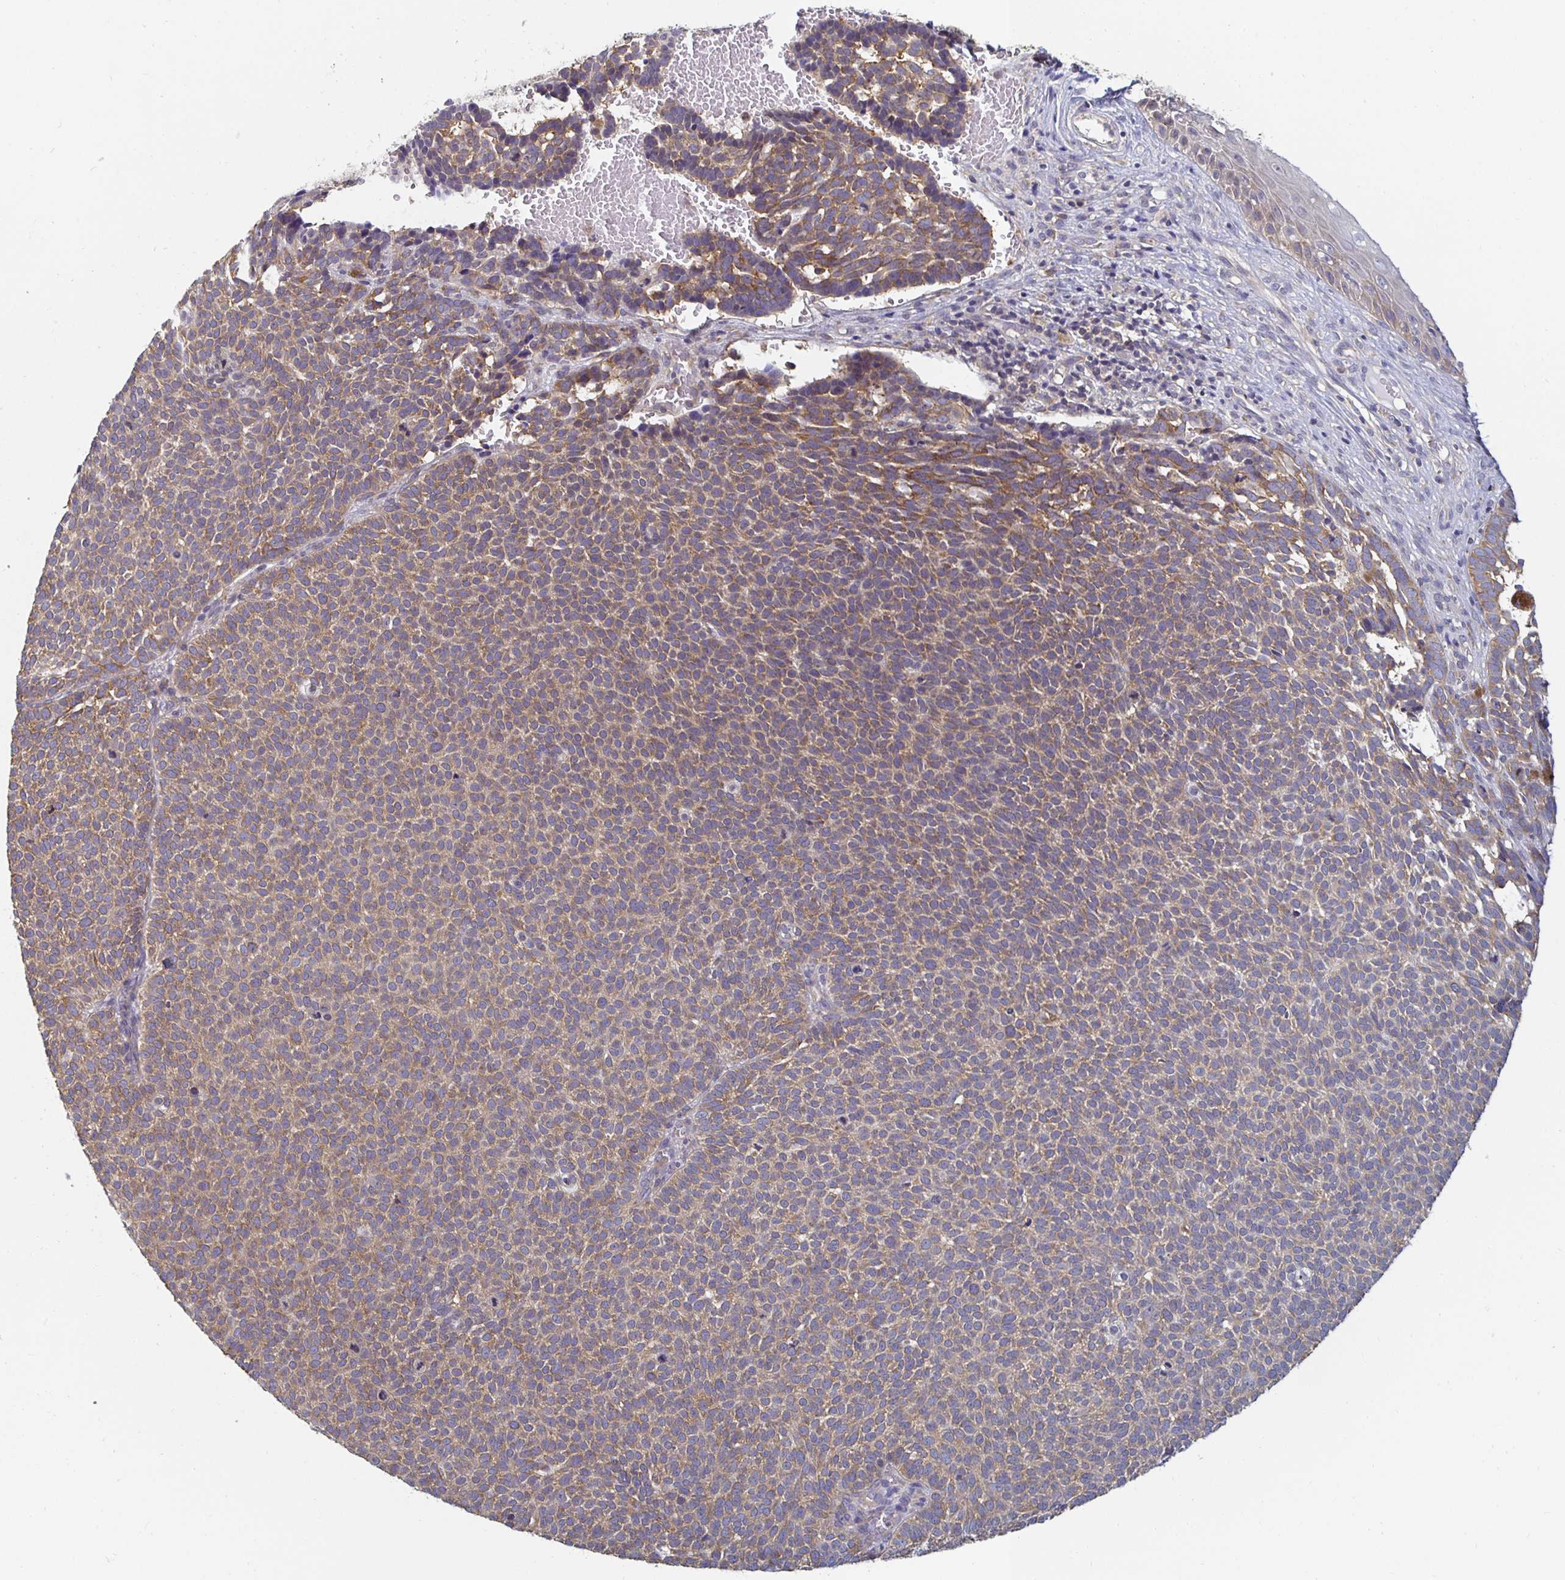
{"staining": {"intensity": "weak", "quantity": ">75%", "location": "cytoplasmic/membranous"}, "tissue": "skin cancer", "cell_type": "Tumor cells", "image_type": "cancer", "snomed": [{"axis": "morphology", "description": "Basal cell carcinoma"}, {"axis": "topography", "description": "Skin"}], "caption": "Weak cytoplasmic/membranous staining is seen in about >75% of tumor cells in skin cancer.", "gene": "PDAP1", "patient": {"sex": "male", "age": 63}}